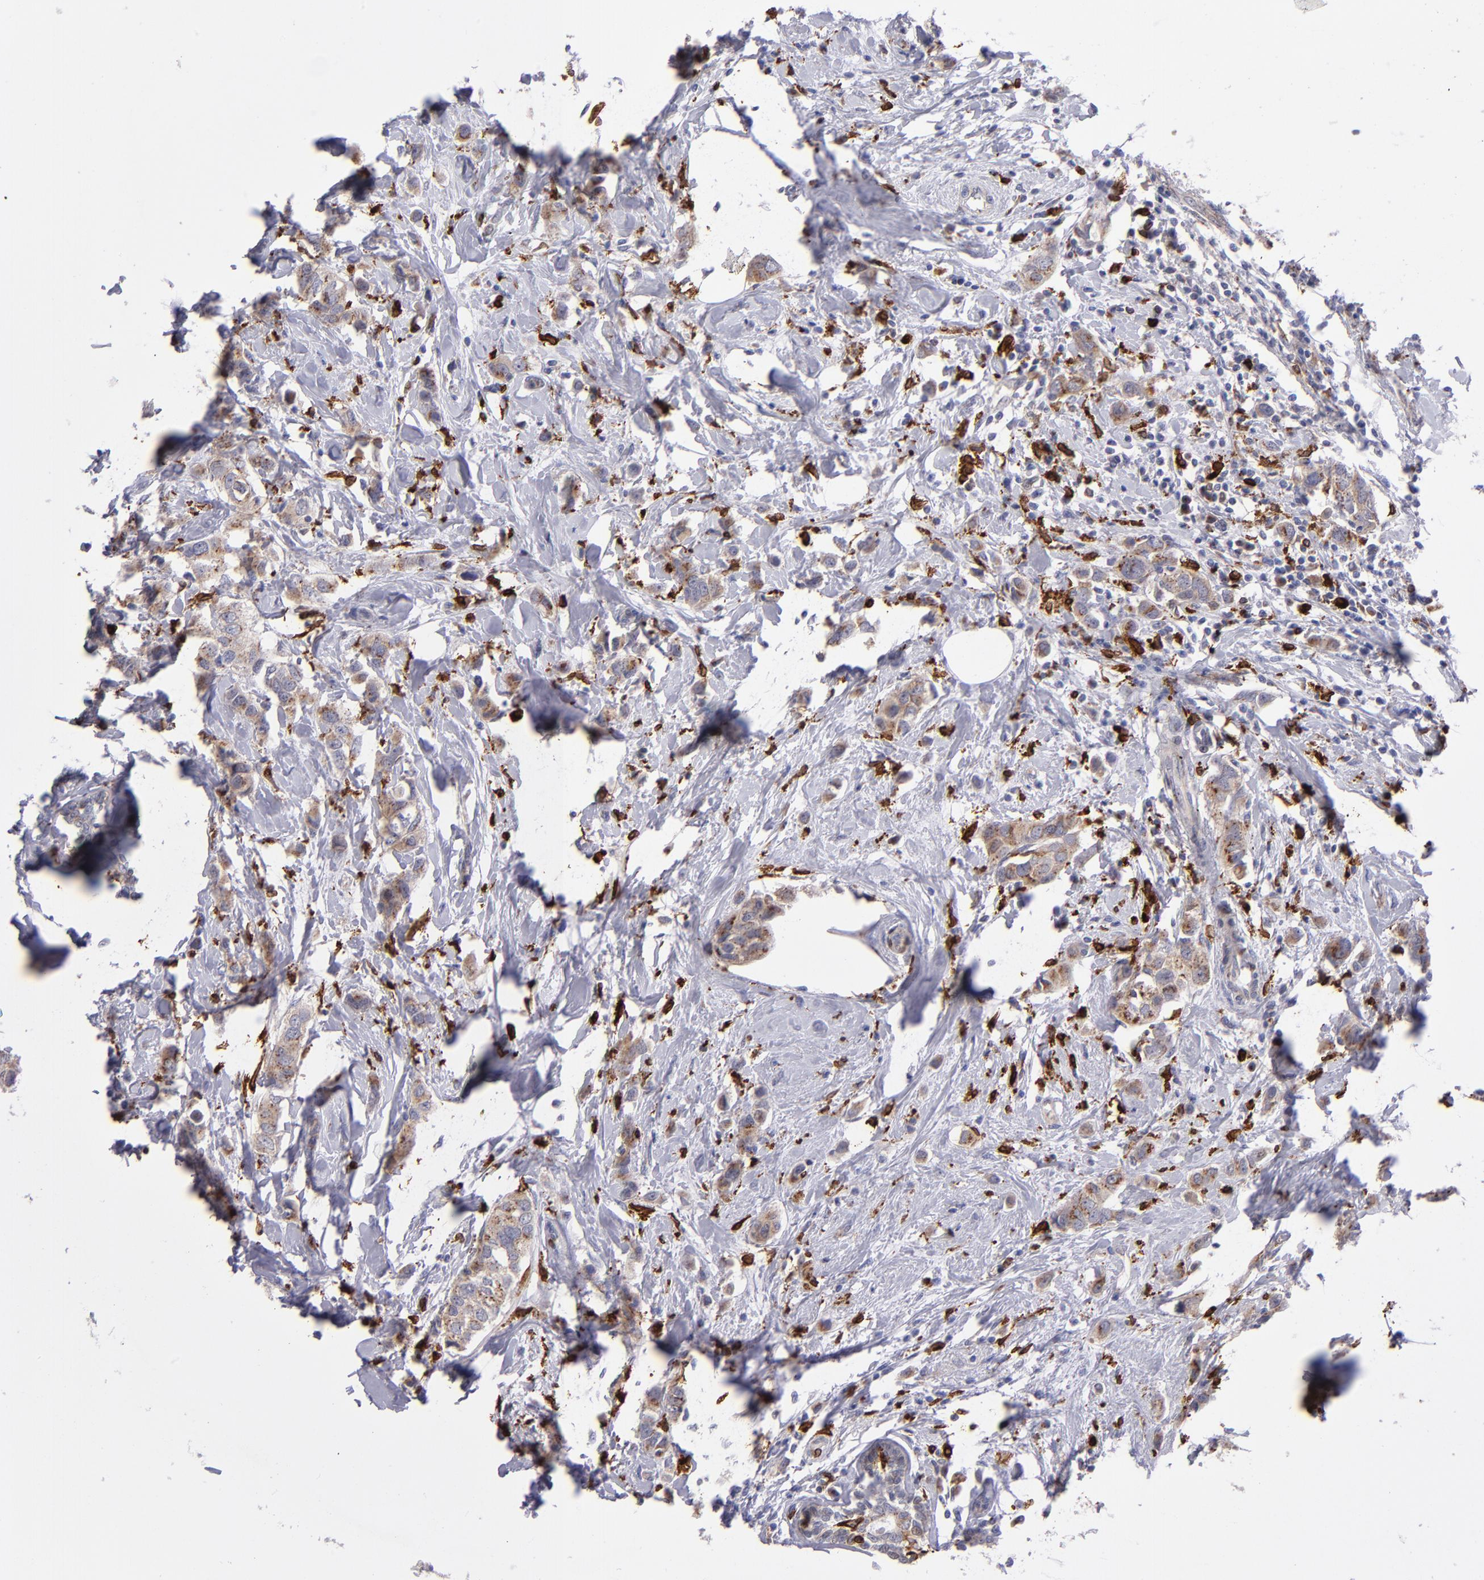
{"staining": {"intensity": "moderate", "quantity": ">75%", "location": "cytoplasmic/membranous"}, "tissue": "breast cancer", "cell_type": "Tumor cells", "image_type": "cancer", "snomed": [{"axis": "morphology", "description": "Normal tissue, NOS"}, {"axis": "morphology", "description": "Duct carcinoma"}, {"axis": "topography", "description": "Breast"}], "caption": "Human invasive ductal carcinoma (breast) stained for a protein (brown) exhibits moderate cytoplasmic/membranous positive staining in approximately >75% of tumor cells.", "gene": "PTGS1", "patient": {"sex": "female", "age": 50}}